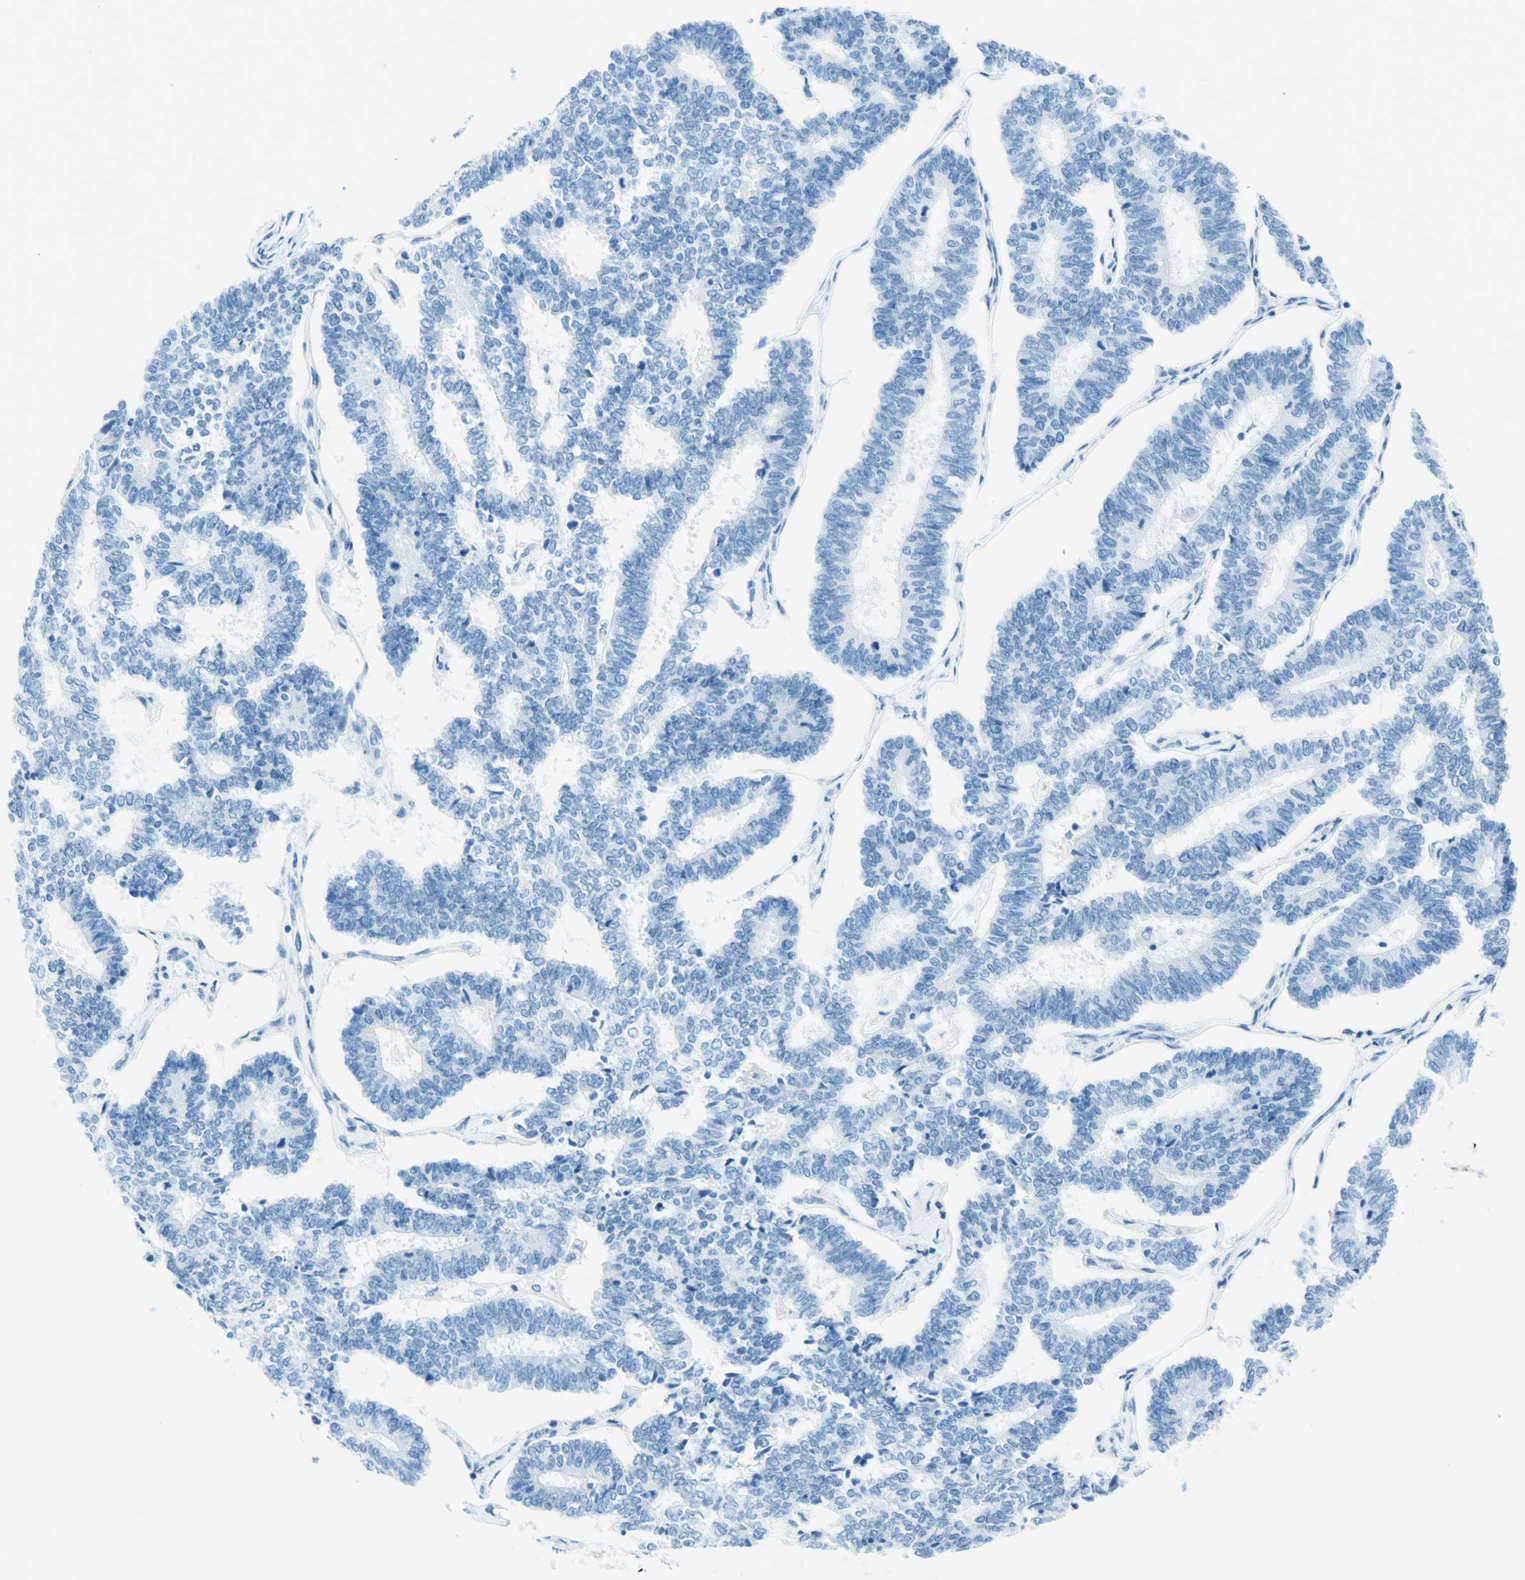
{"staining": {"intensity": "negative", "quantity": "none", "location": "none"}, "tissue": "endometrial cancer", "cell_type": "Tumor cells", "image_type": "cancer", "snomed": [{"axis": "morphology", "description": "Adenocarcinoma, NOS"}, {"axis": "topography", "description": "Endometrium"}], "caption": "Tumor cells are negative for brown protein staining in endometrial cancer (adenocarcinoma). (Stains: DAB (3,3'-diaminobenzidine) immunohistochemistry with hematoxylin counter stain, Microscopy: brightfield microscopy at high magnification).", "gene": "MFAP5", "patient": {"sex": "female", "age": 70}}